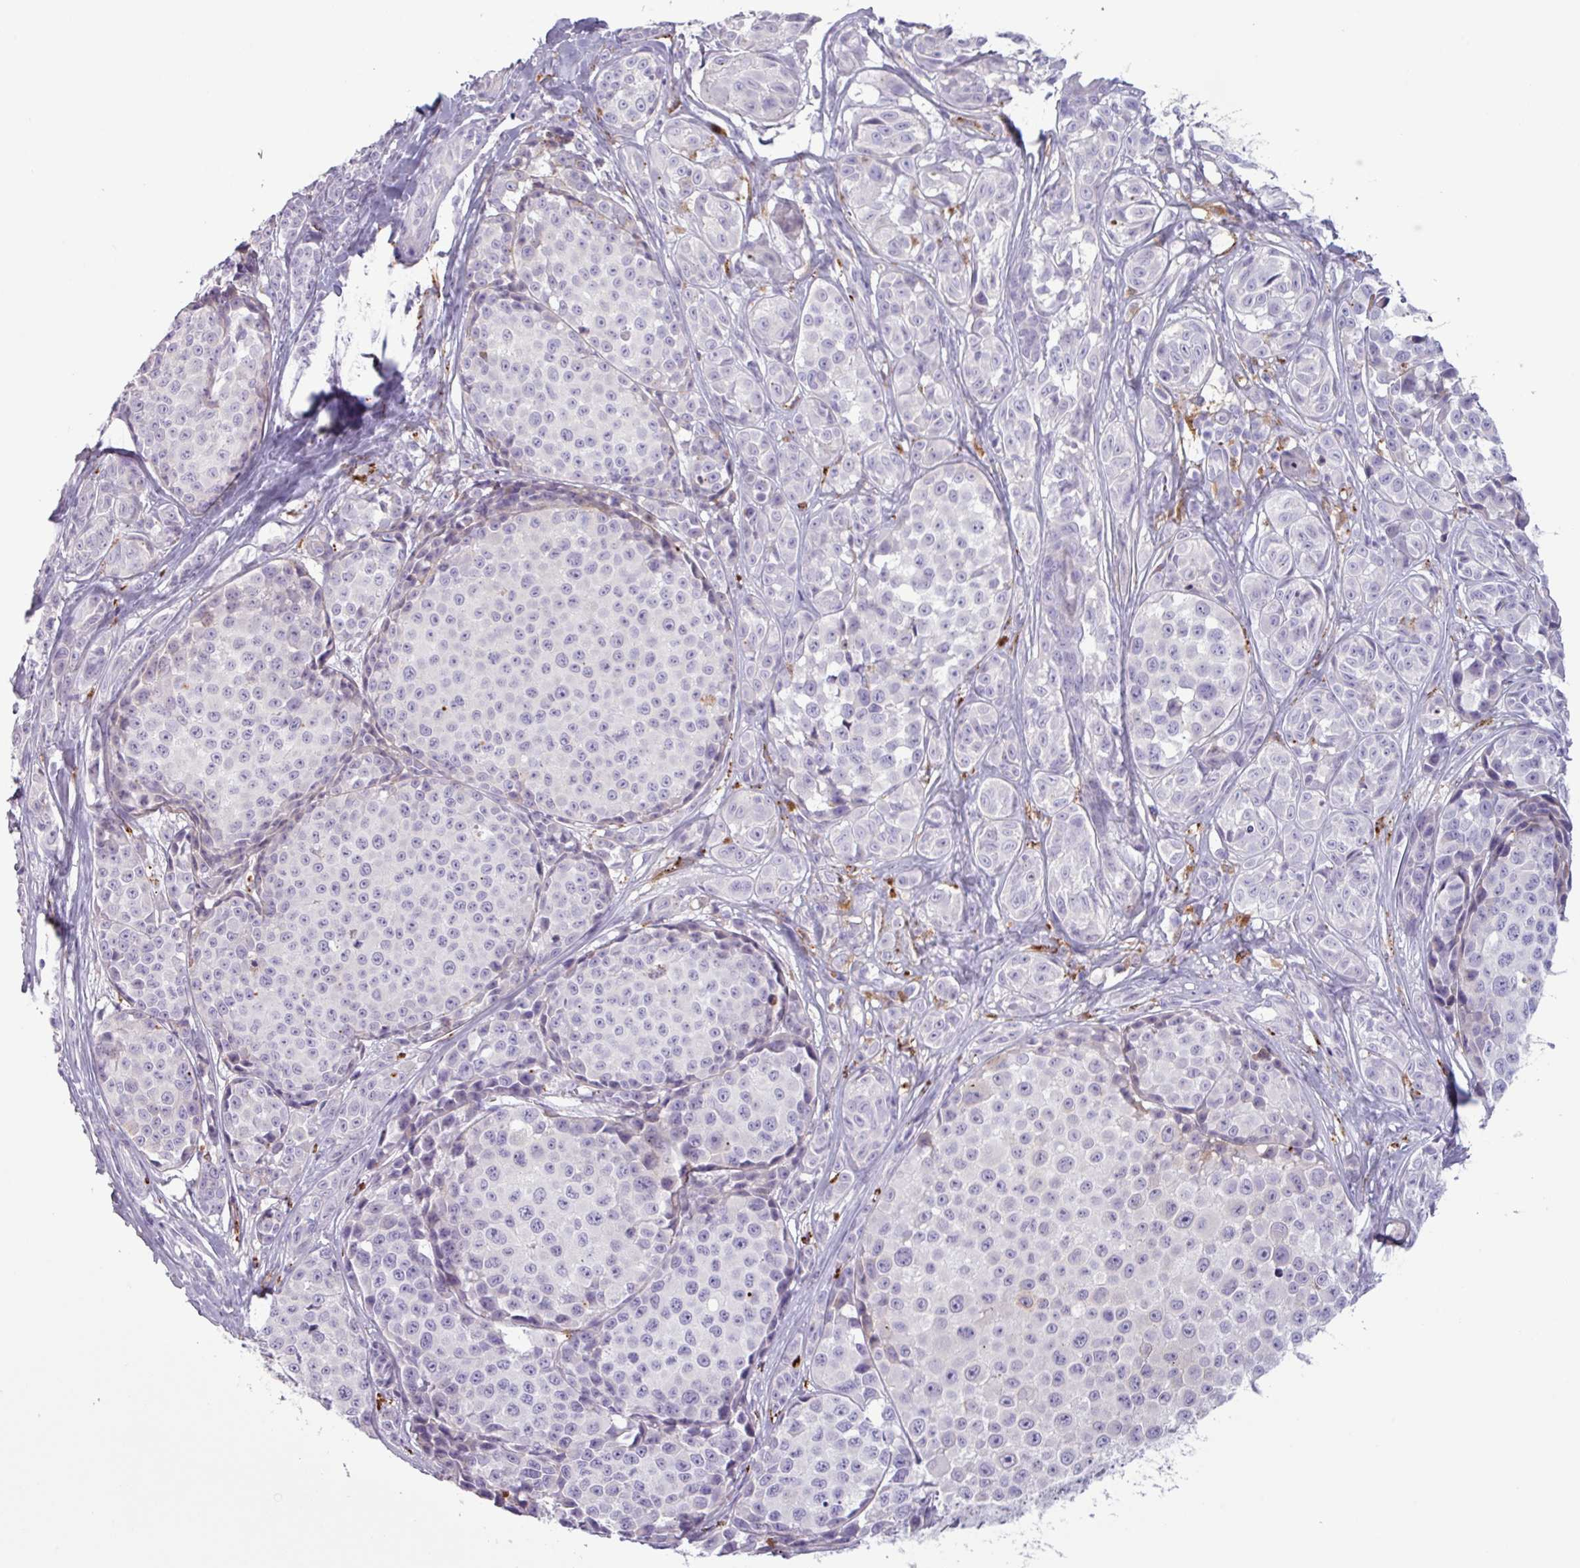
{"staining": {"intensity": "negative", "quantity": "none", "location": "none"}, "tissue": "melanoma", "cell_type": "Tumor cells", "image_type": "cancer", "snomed": [{"axis": "morphology", "description": "Malignant melanoma, NOS"}, {"axis": "topography", "description": "Skin"}], "caption": "Immunohistochemistry (IHC) of human melanoma displays no staining in tumor cells.", "gene": "C4B", "patient": {"sex": "female", "age": 35}}